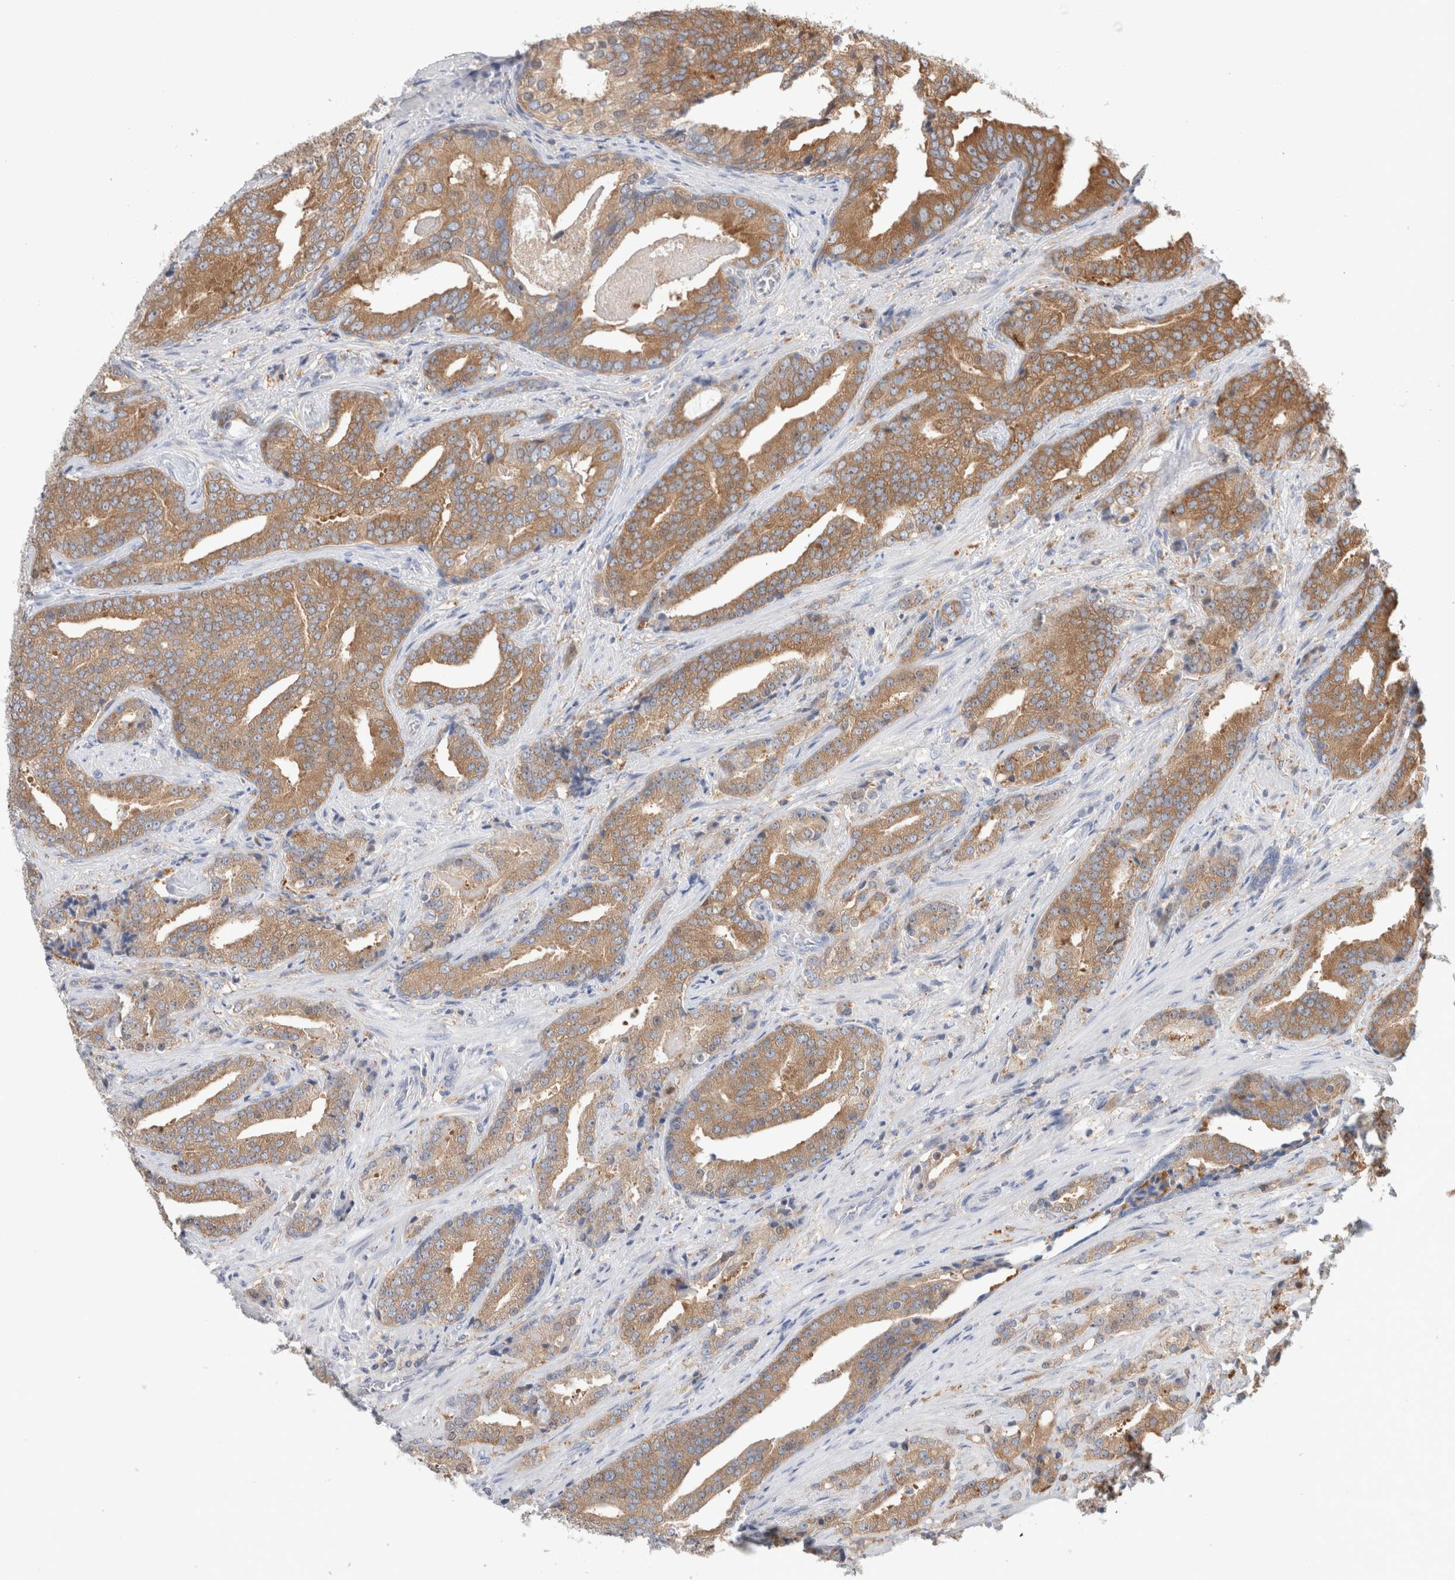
{"staining": {"intensity": "moderate", "quantity": ">75%", "location": "cytoplasmic/membranous"}, "tissue": "prostate cancer", "cell_type": "Tumor cells", "image_type": "cancer", "snomed": [{"axis": "morphology", "description": "Adenocarcinoma, Low grade"}, {"axis": "topography", "description": "Prostate"}], "caption": "Prostate cancer tissue demonstrates moderate cytoplasmic/membranous positivity in approximately >75% of tumor cells", "gene": "KLHL14", "patient": {"sex": "male", "age": 67}}